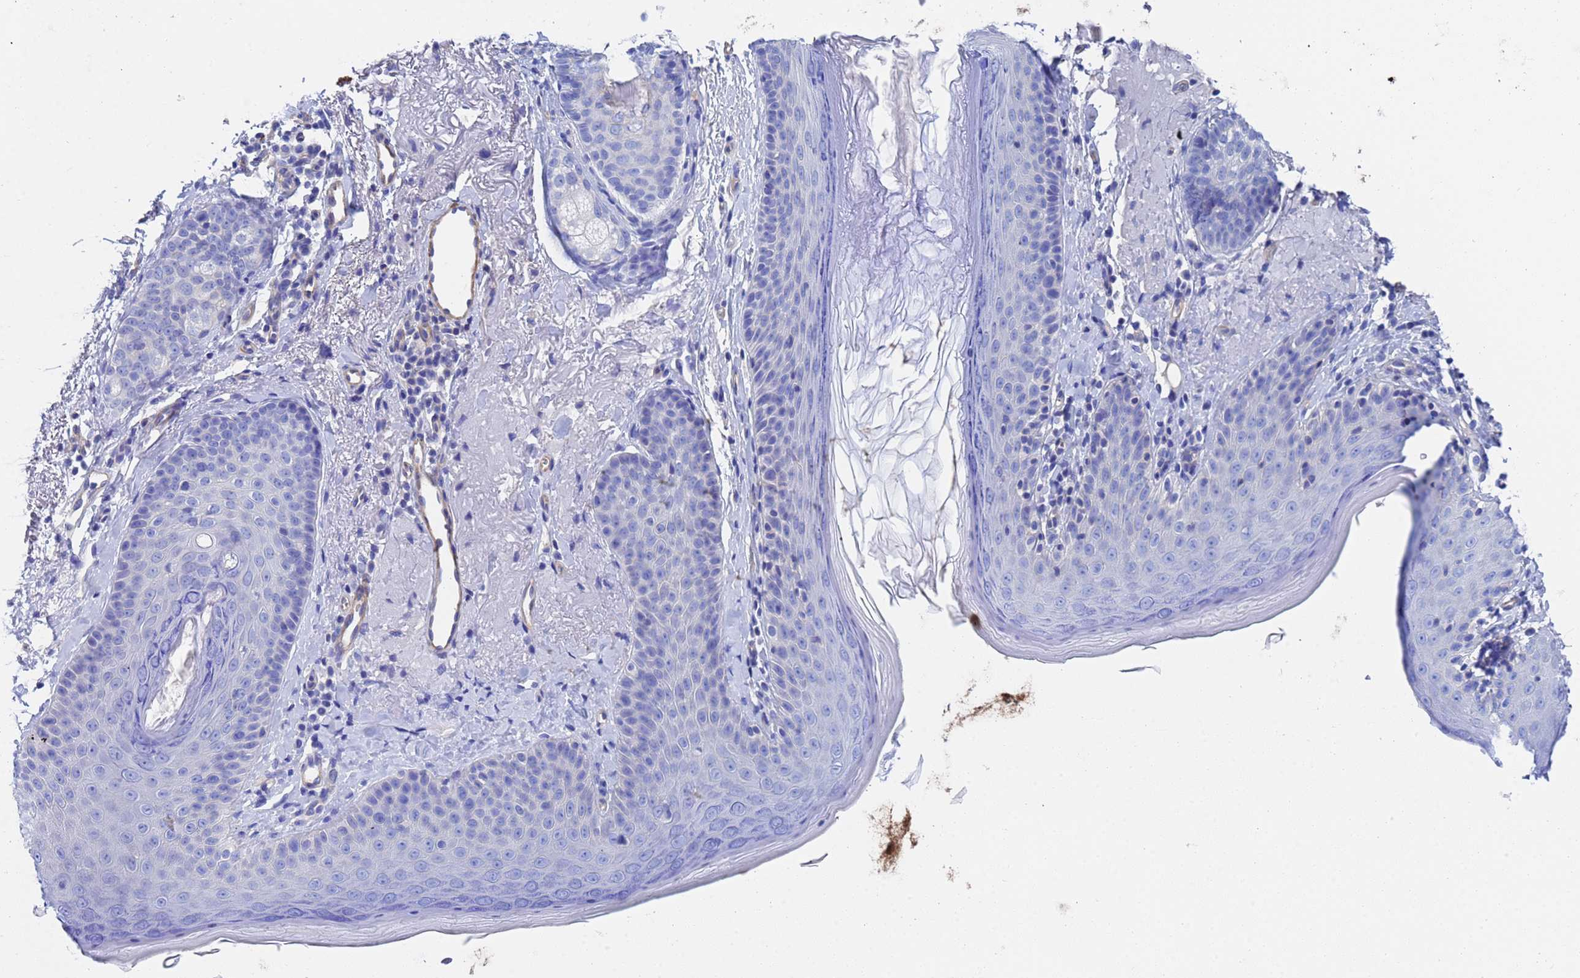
{"staining": {"intensity": "negative", "quantity": "none", "location": "none"}, "tissue": "skin", "cell_type": "Fibroblasts", "image_type": "normal", "snomed": [{"axis": "morphology", "description": "Normal tissue, NOS"}, {"axis": "topography", "description": "Skin"}], "caption": "High power microscopy image of an immunohistochemistry (IHC) micrograph of unremarkable skin, revealing no significant expression in fibroblasts.", "gene": "CST1", "patient": {"sex": "male", "age": 57}}